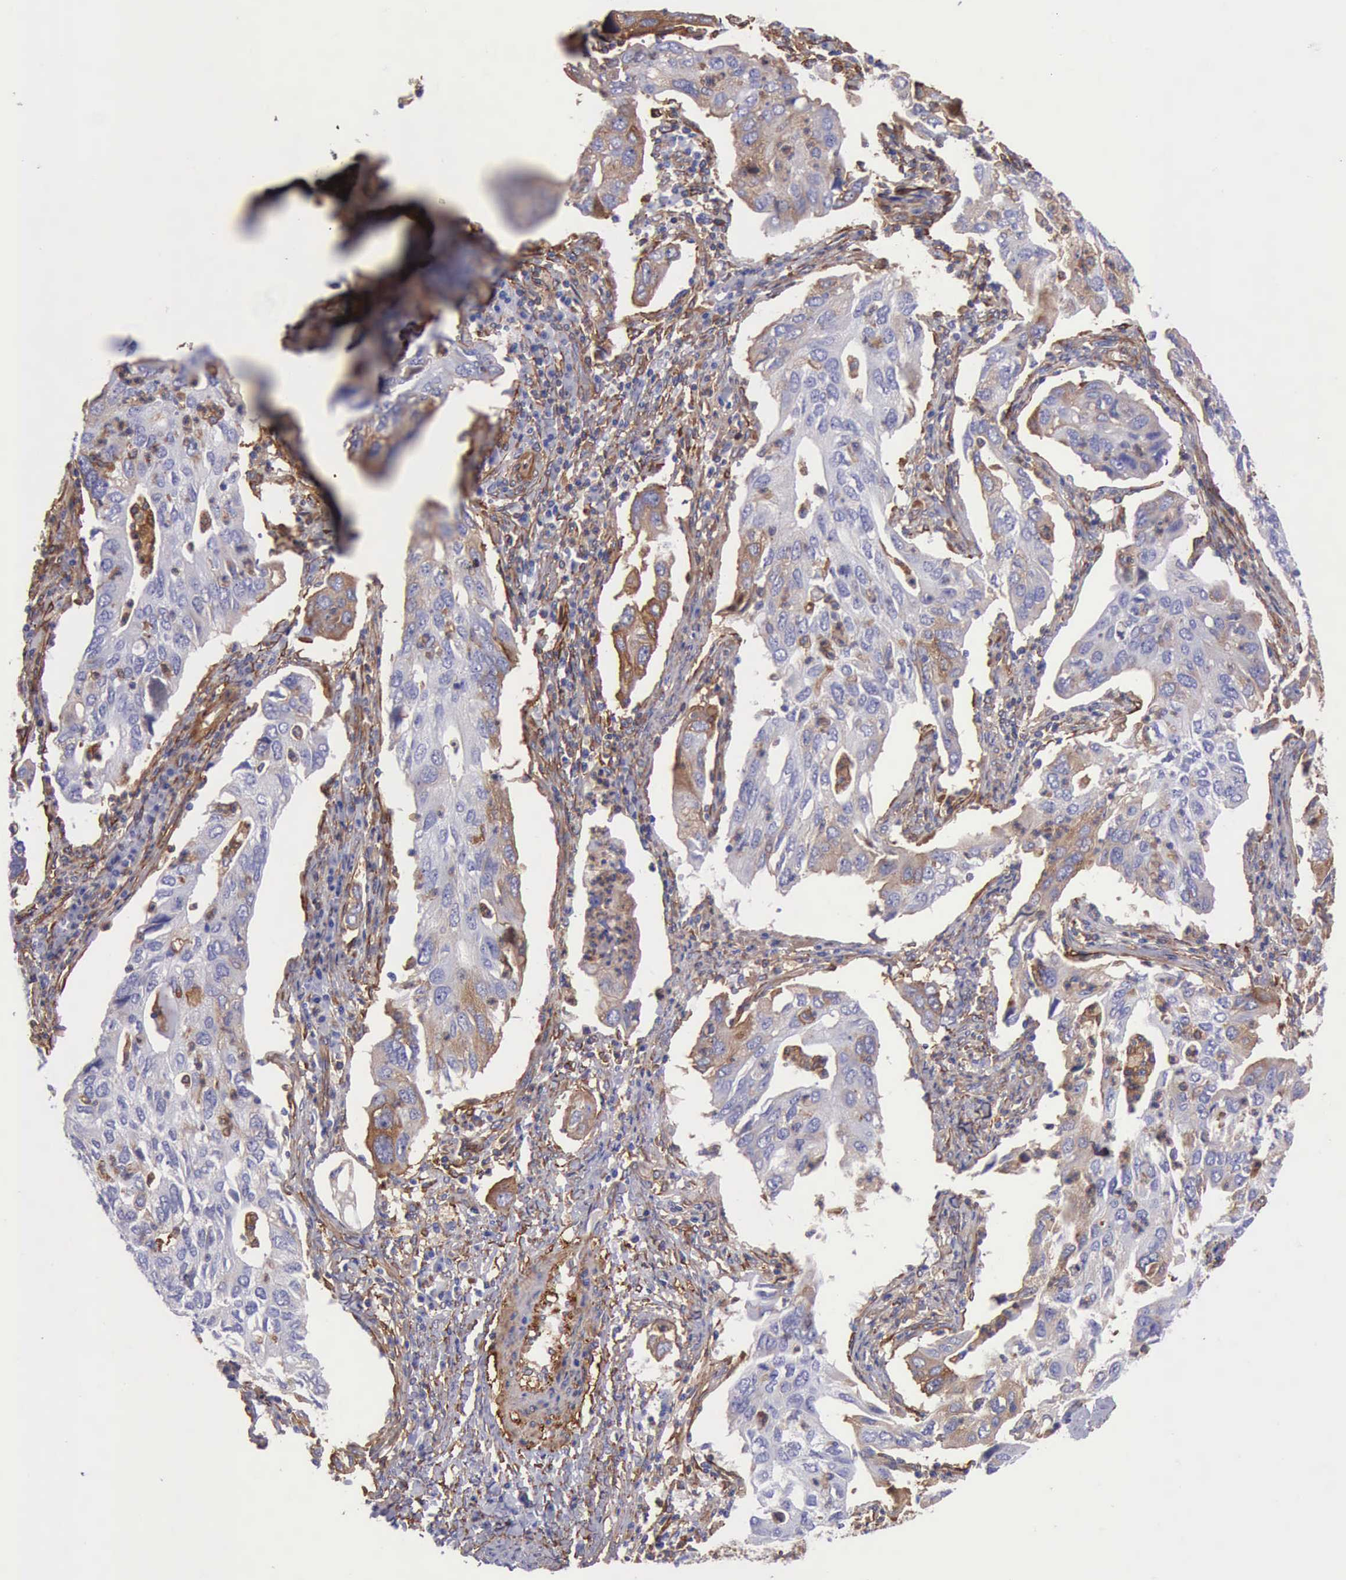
{"staining": {"intensity": "negative", "quantity": "none", "location": "none"}, "tissue": "lung cancer", "cell_type": "Tumor cells", "image_type": "cancer", "snomed": [{"axis": "morphology", "description": "Adenocarcinoma, NOS"}, {"axis": "topography", "description": "Lung"}], "caption": "A high-resolution photomicrograph shows immunohistochemistry (IHC) staining of lung adenocarcinoma, which displays no significant staining in tumor cells.", "gene": "FLNA", "patient": {"sex": "male", "age": 48}}